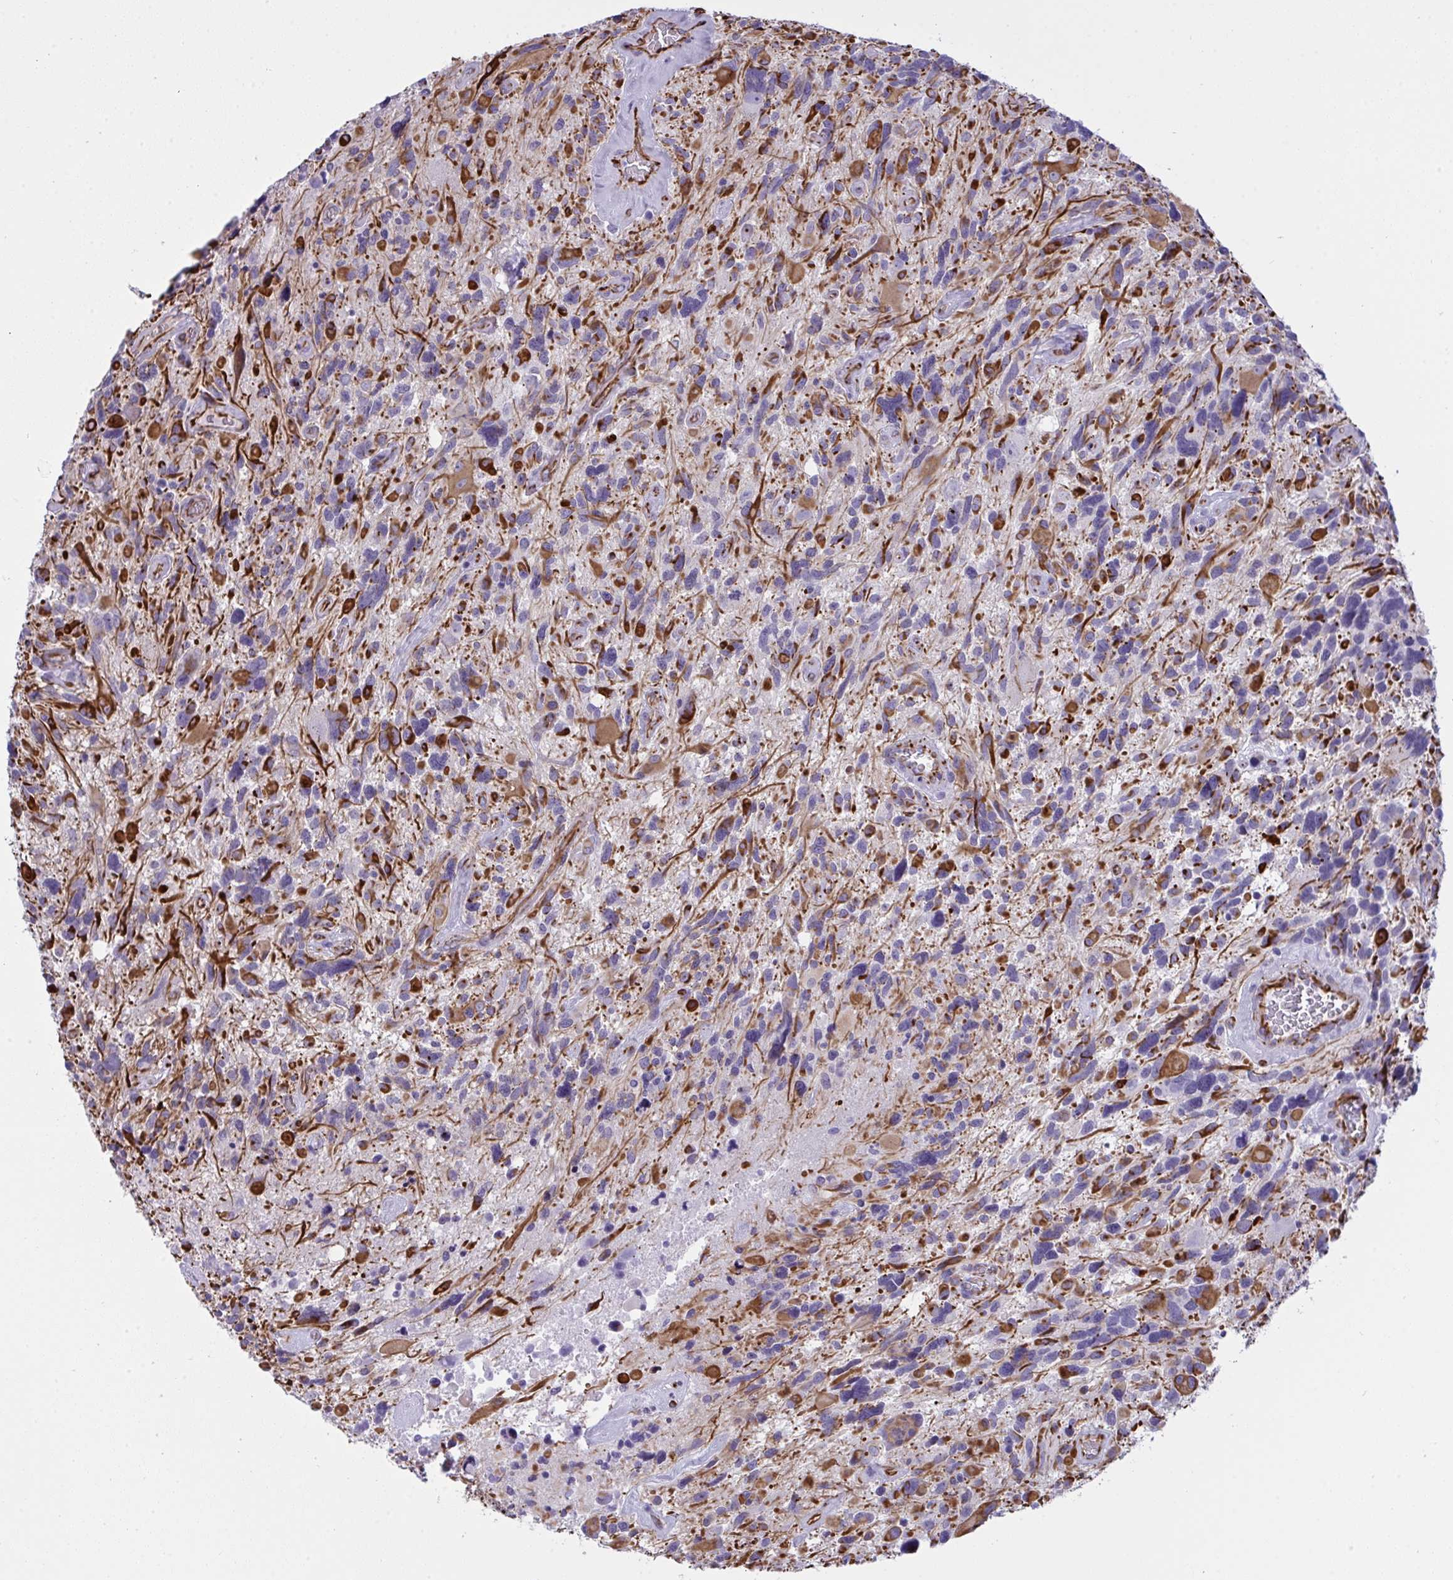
{"staining": {"intensity": "negative", "quantity": "none", "location": "none"}, "tissue": "glioma", "cell_type": "Tumor cells", "image_type": "cancer", "snomed": [{"axis": "morphology", "description": "Glioma, malignant, High grade"}, {"axis": "topography", "description": "Brain"}], "caption": "This image is of glioma stained with immunohistochemistry (IHC) to label a protein in brown with the nuclei are counter-stained blue. There is no positivity in tumor cells. Nuclei are stained in blue.", "gene": "SLC35B1", "patient": {"sex": "male", "age": 49}}